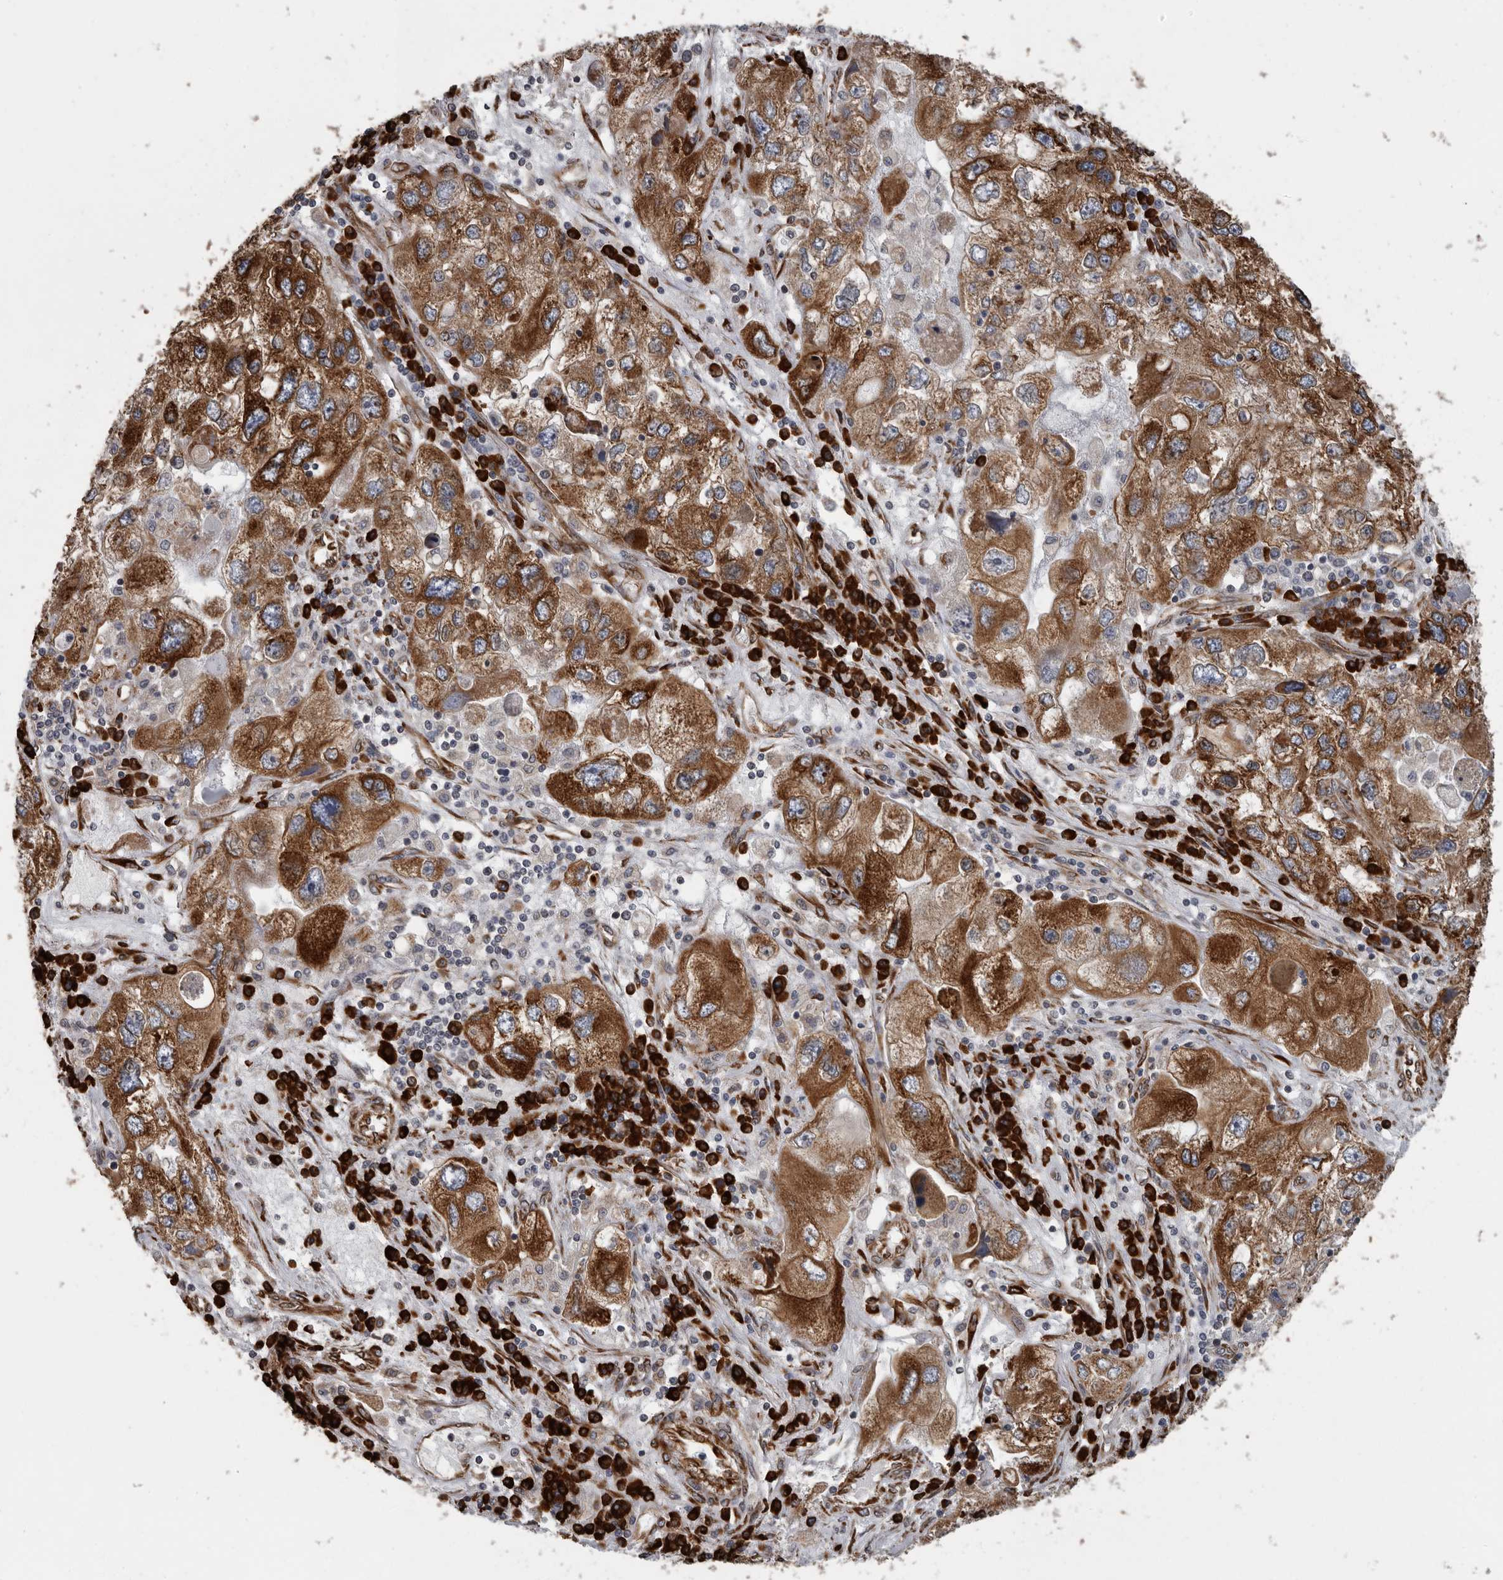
{"staining": {"intensity": "strong", "quantity": ">75%", "location": "cytoplasmic/membranous"}, "tissue": "endometrial cancer", "cell_type": "Tumor cells", "image_type": "cancer", "snomed": [{"axis": "morphology", "description": "Adenocarcinoma, NOS"}, {"axis": "topography", "description": "Endometrium"}], "caption": "Endometrial adenocarcinoma tissue shows strong cytoplasmic/membranous positivity in approximately >75% of tumor cells", "gene": "CEP350", "patient": {"sex": "female", "age": 49}}